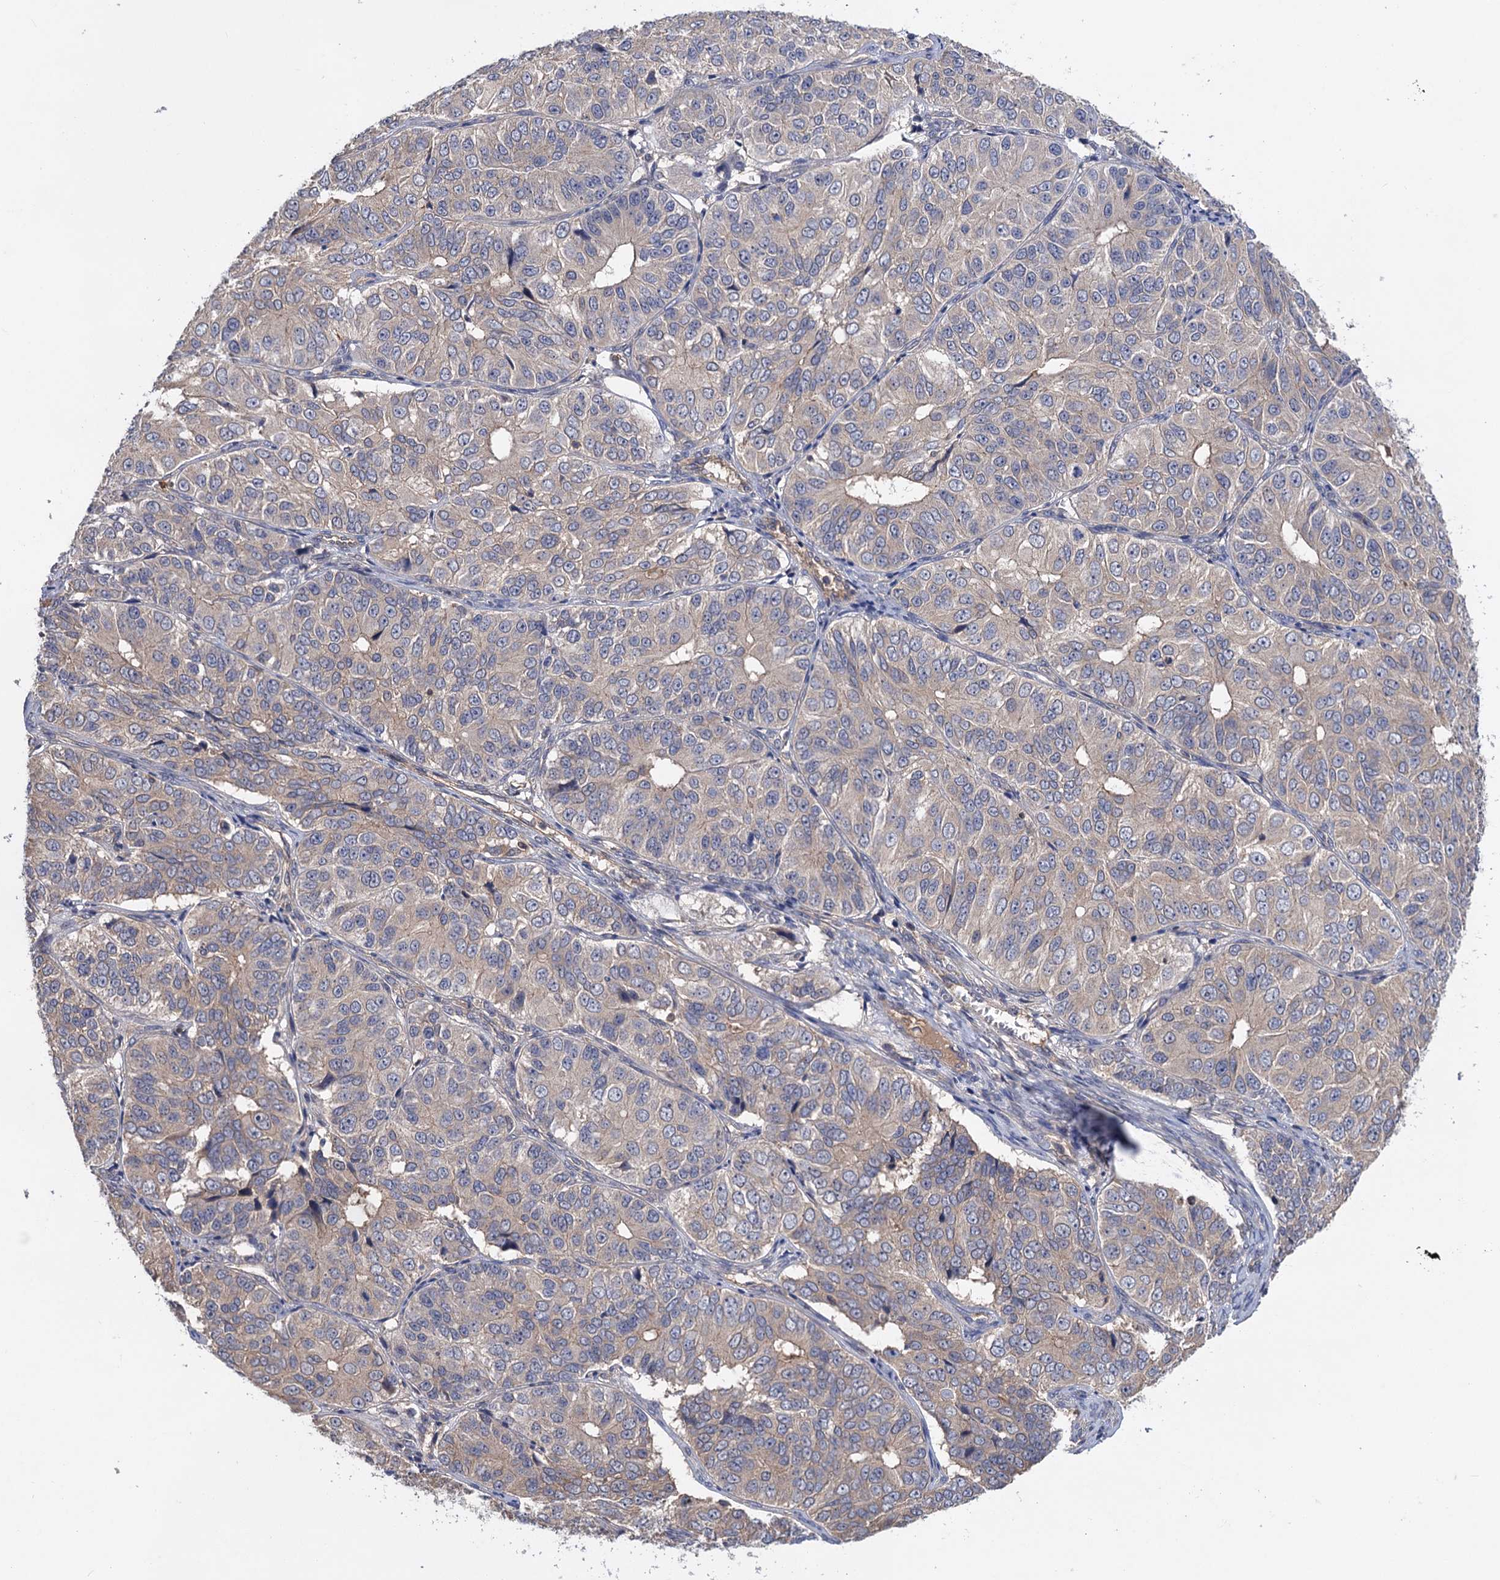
{"staining": {"intensity": "weak", "quantity": "<25%", "location": "cytoplasmic/membranous"}, "tissue": "ovarian cancer", "cell_type": "Tumor cells", "image_type": "cancer", "snomed": [{"axis": "morphology", "description": "Carcinoma, endometroid"}, {"axis": "topography", "description": "Ovary"}], "caption": "This is an IHC image of human endometroid carcinoma (ovarian). There is no expression in tumor cells.", "gene": "DGKA", "patient": {"sex": "female", "age": 51}}